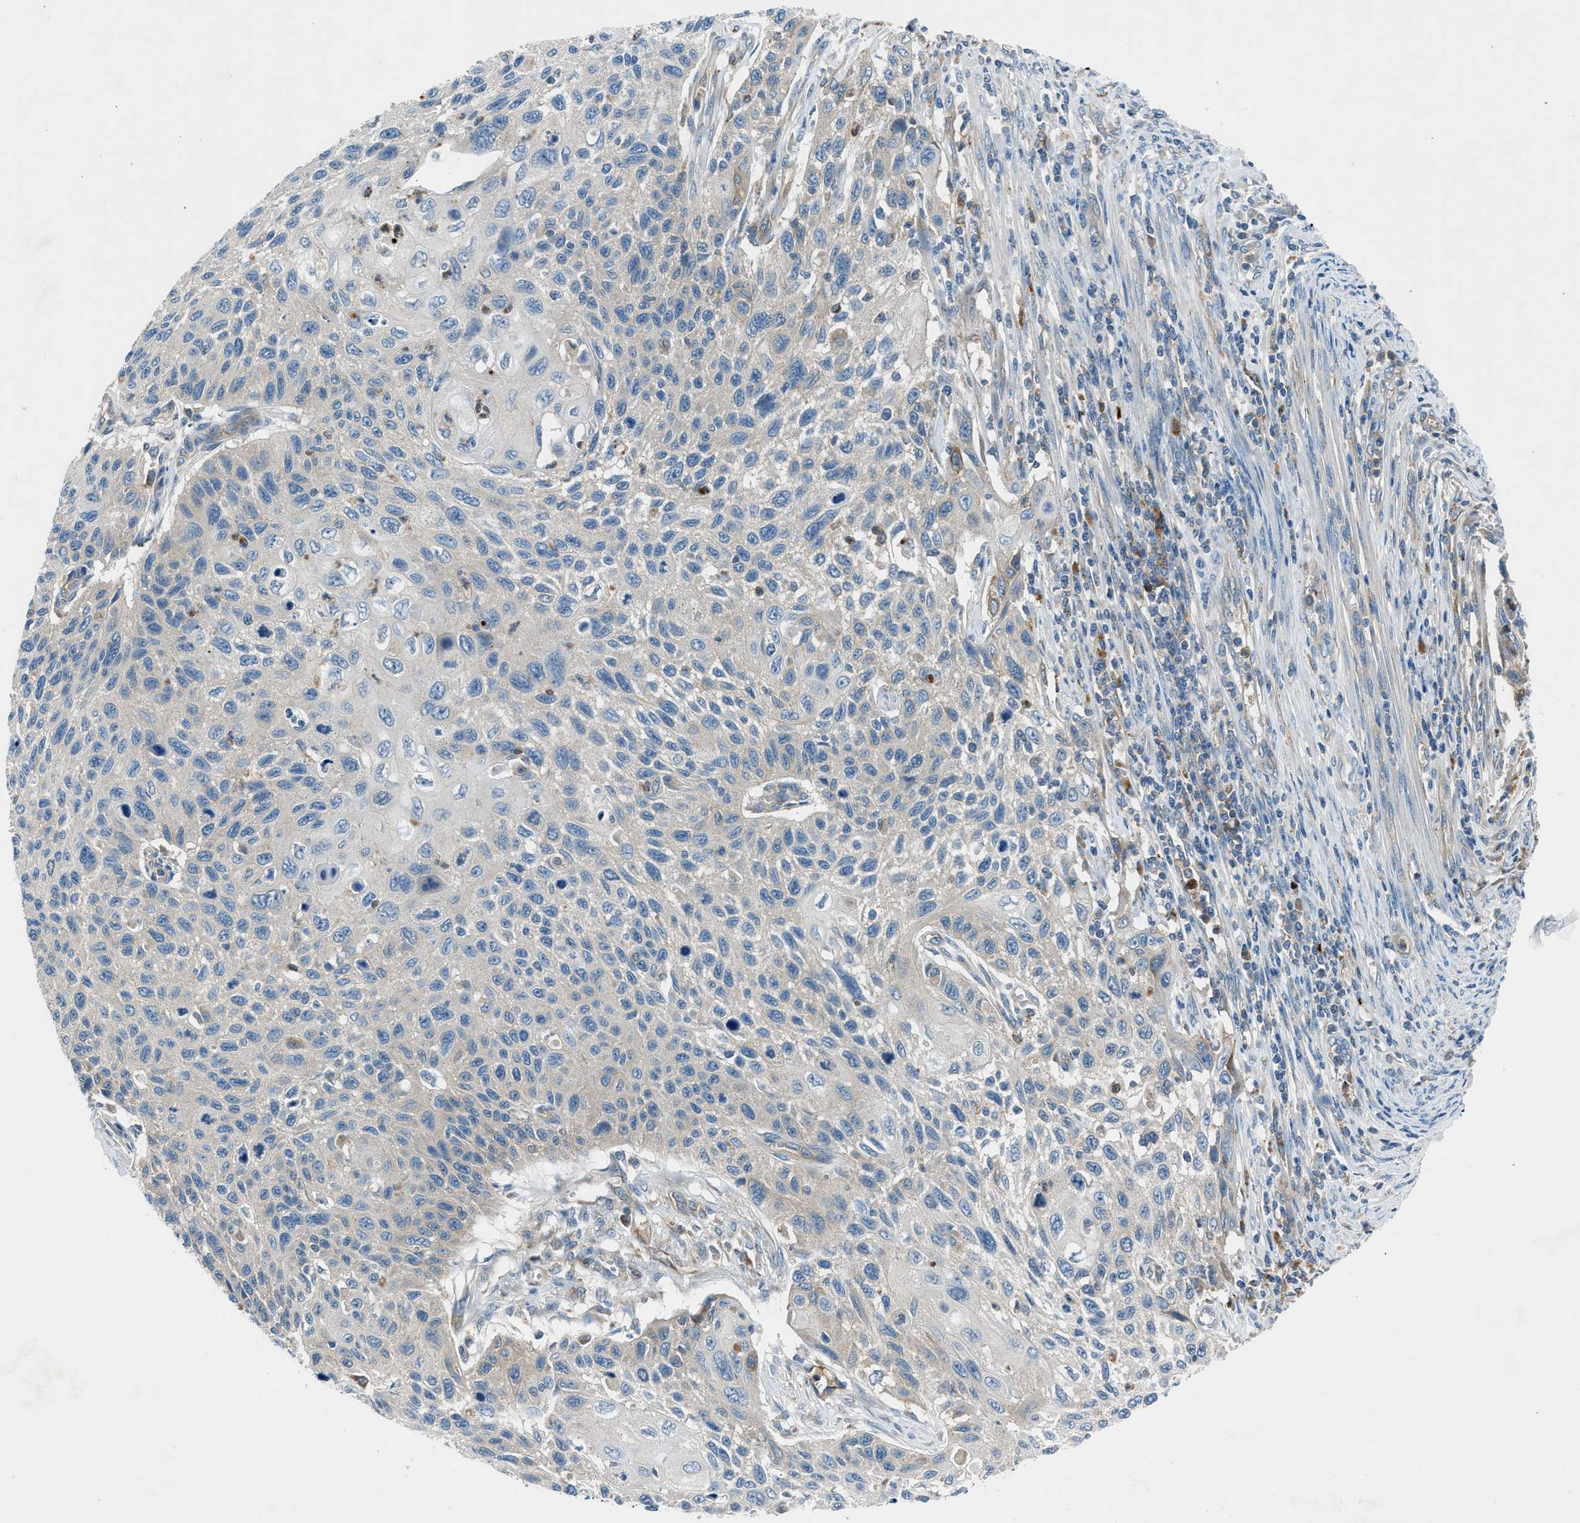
{"staining": {"intensity": "negative", "quantity": "none", "location": "none"}, "tissue": "cervical cancer", "cell_type": "Tumor cells", "image_type": "cancer", "snomed": [{"axis": "morphology", "description": "Squamous cell carcinoma, NOS"}, {"axis": "topography", "description": "Cervix"}], "caption": "This is a photomicrograph of IHC staining of cervical cancer, which shows no positivity in tumor cells. (Immunohistochemistry (ihc), brightfield microscopy, high magnification).", "gene": "BMP1", "patient": {"sex": "female", "age": 70}}